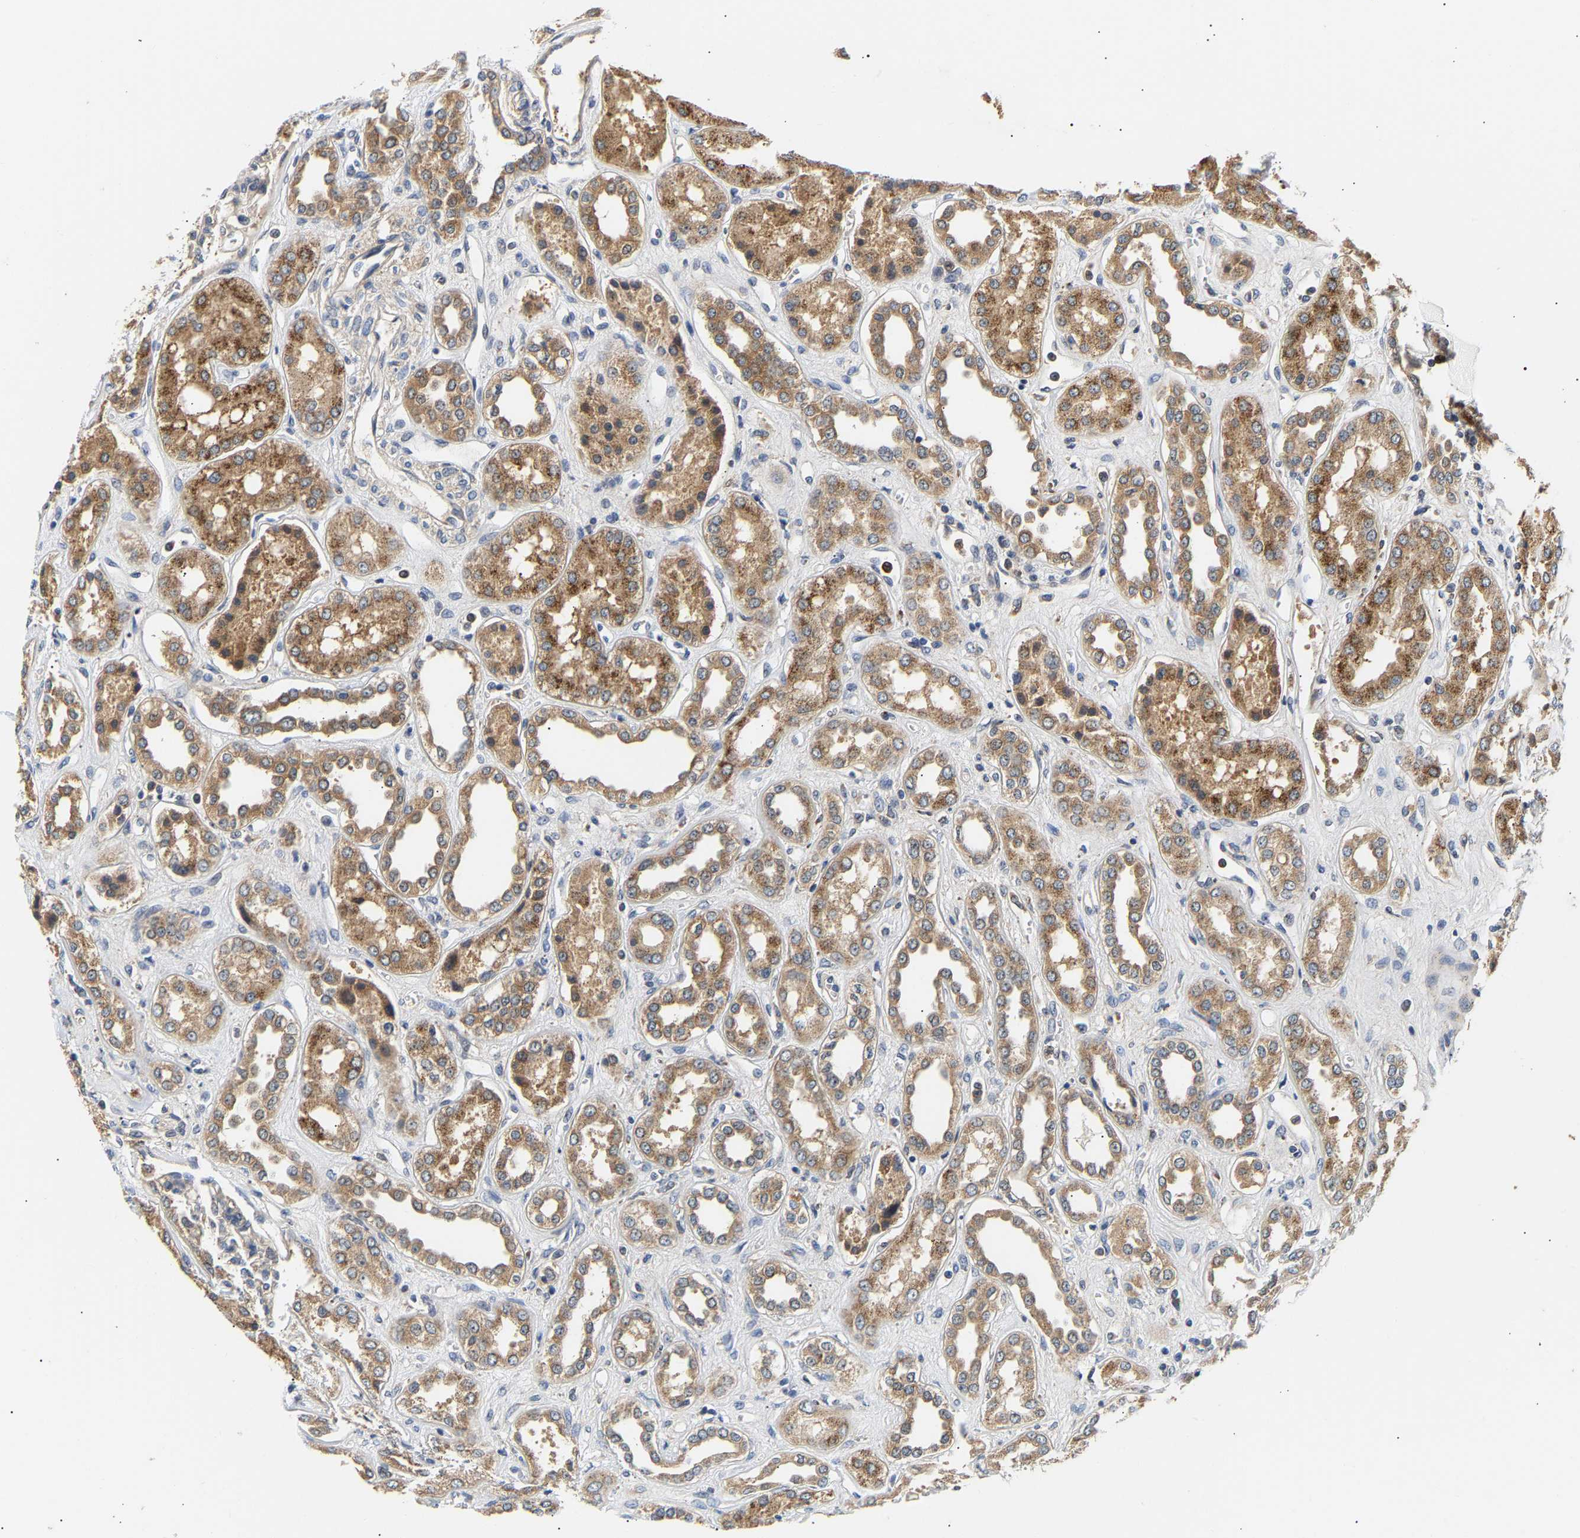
{"staining": {"intensity": "negative", "quantity": "none", "location": "none"}, "tissue": "kidney", "cell_type": "Cells in glomeruli", "image_type": "normal", "snomed": [{"axis": "morphology", "description": "Normal tissue, NOS"}, {"axis": "topography", "description": "Kidney"}], "caption": "Photomicrograph shows no significant protein positivity in cells in glomeruli of unremarkable kidney.", "gene": "PPID", "patient": {"sex": "male", "age": 59}}